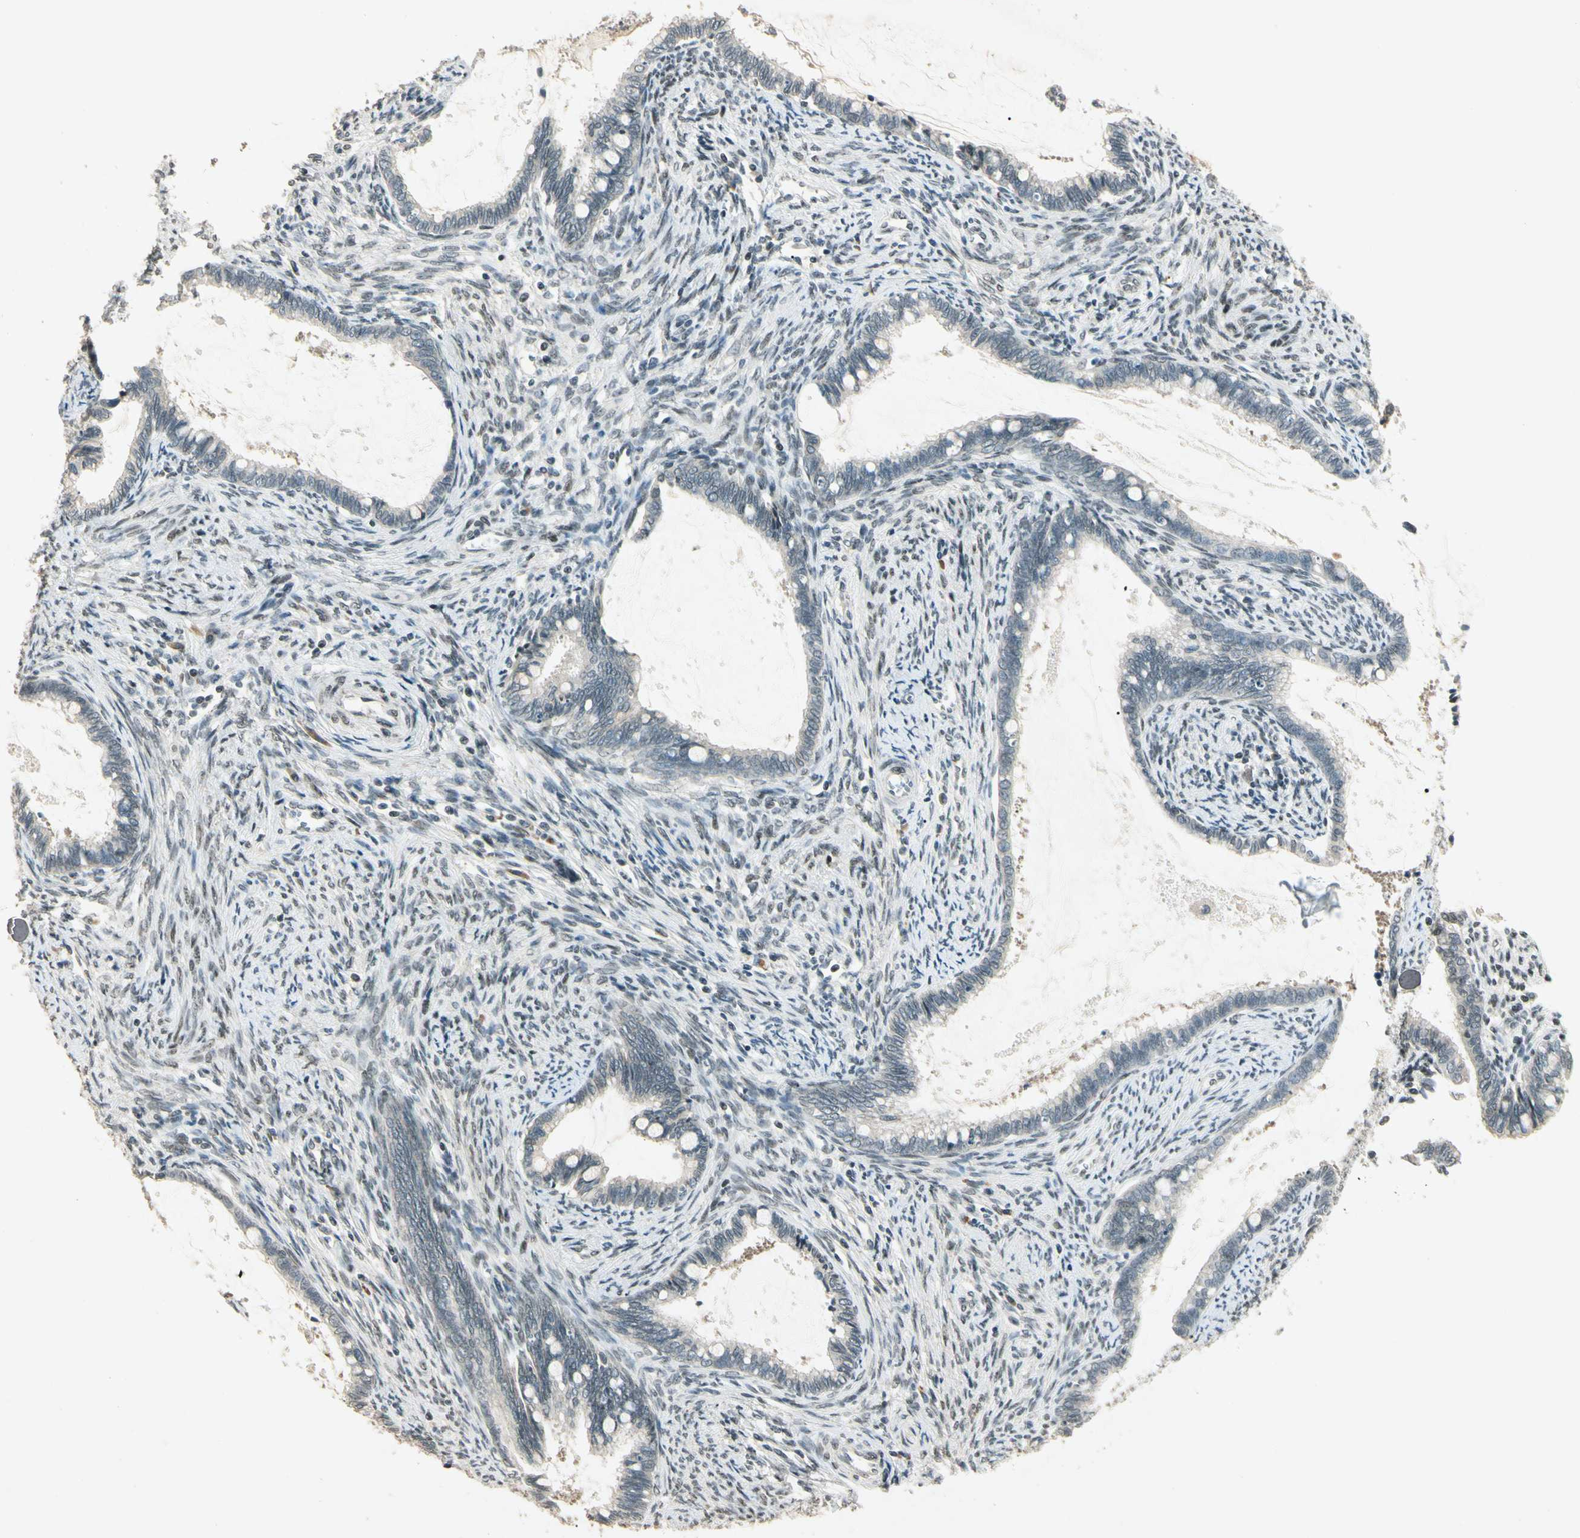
{"staining": {"intensity": "weak", "quantity": "<25%", "location": "cytoplasmic/membranous"}, "tissue": "cervical cancer", "cell_type": "Tumor cells", "image_type": "cancer", "snomed": [{"axis": "morphology", "description": "Adenocarcinoma, NOS"}, {"axis": "topography", "description": "Cervix"}], "caption": "Tumor cells show no significant expression in cervical cancer (adenocarcinoma).", "gene": "ZBTB4", "patient": {"sex": "female", "age": 44}}